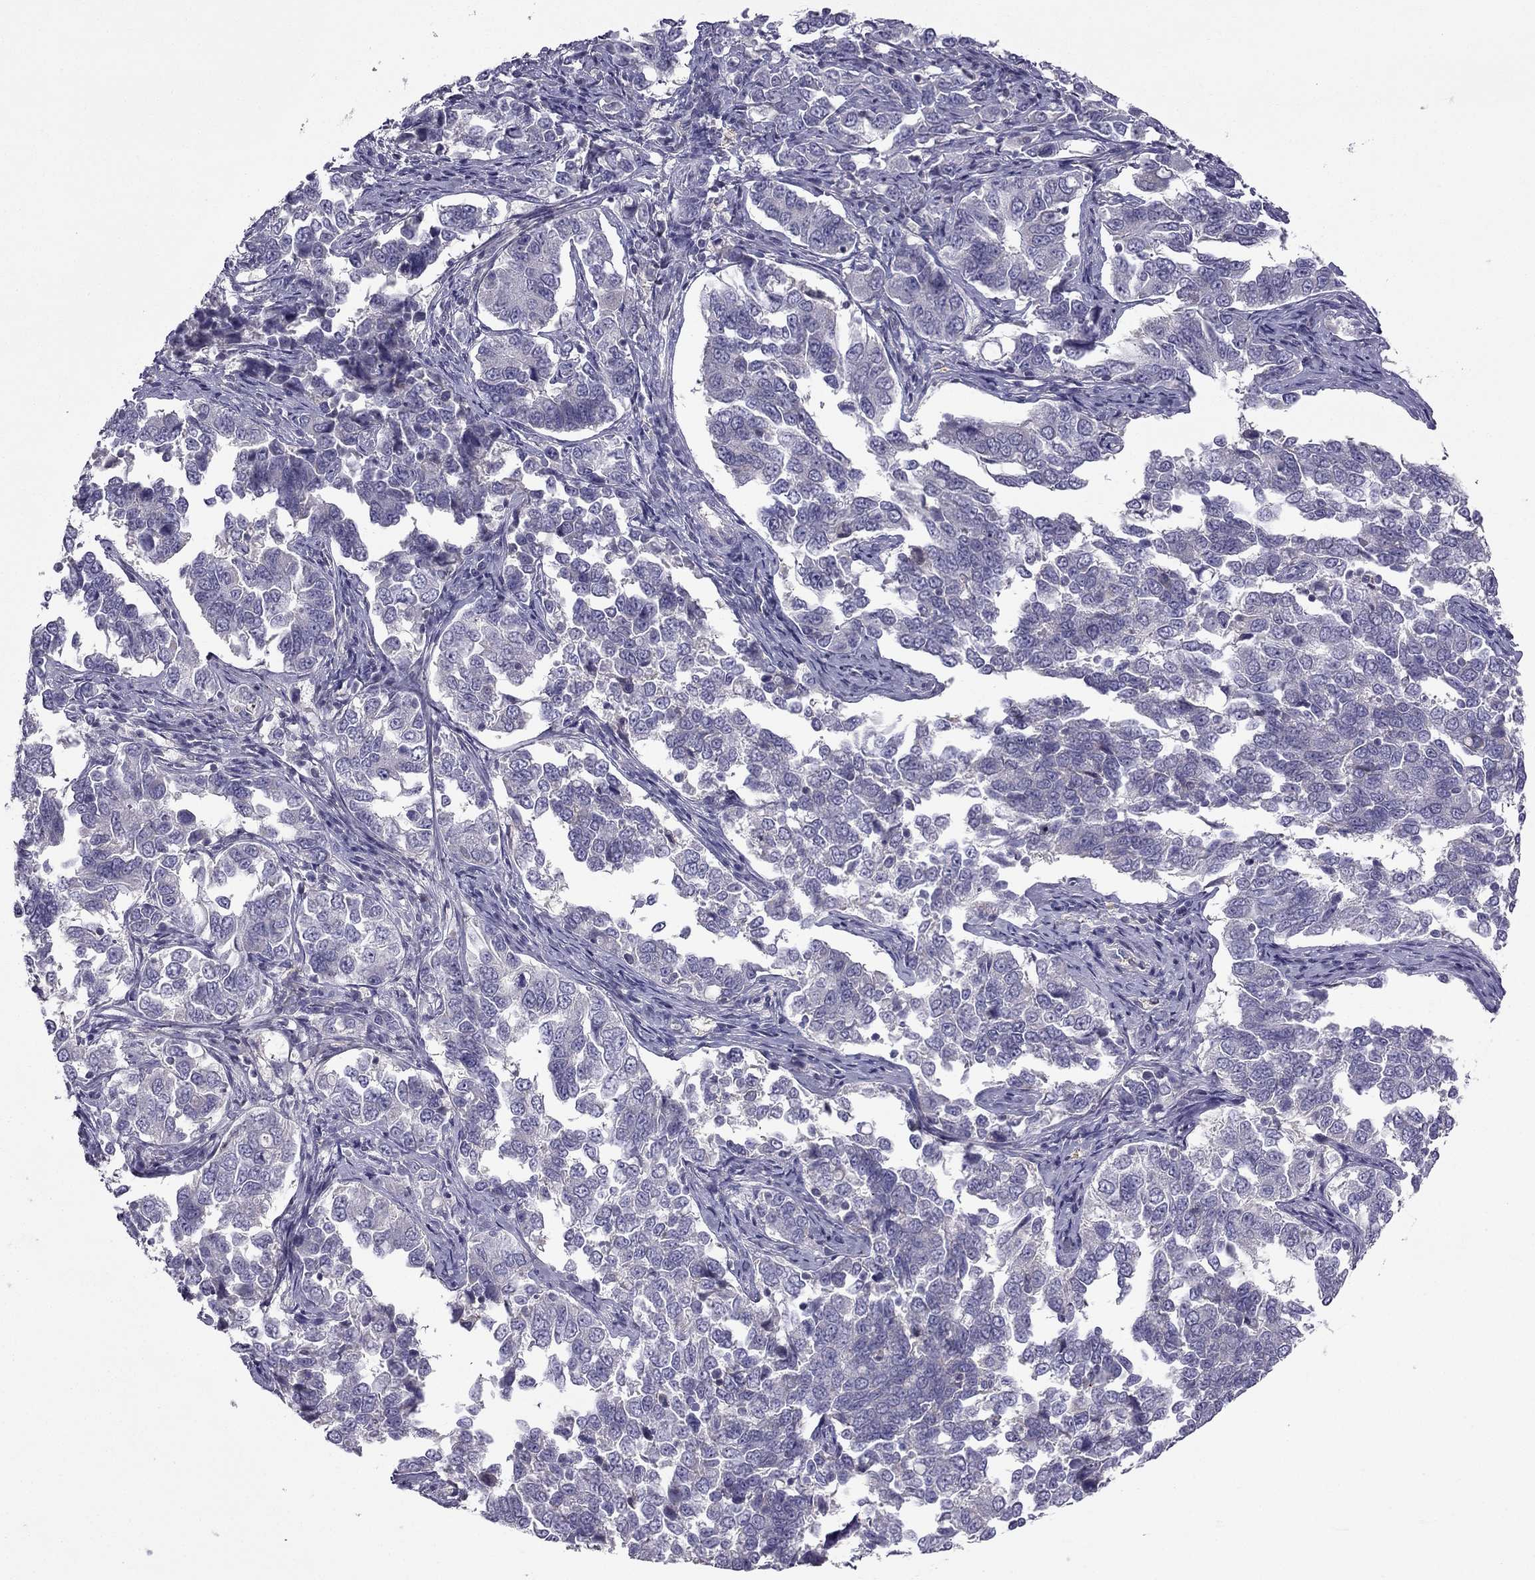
{"staining": {"intensity": "negative", "quantity": "none", "location": "none"}, "tissue": "endometrial cancer", "cell_type": "Tumor cells", "image_type": "cancer", "snomed": [{"axis": "morphology", "description": "Adenocarcinoma, NOS"}, {"axis": "topography", "description": "Endometrium"}], "caption": "Histopathology image shows no protein expression in tumor cells of endometrial cancer (adenocarcinoma) tissue.", "gene": "SYT5", "patient": {"sex": "female", "age": 43}}